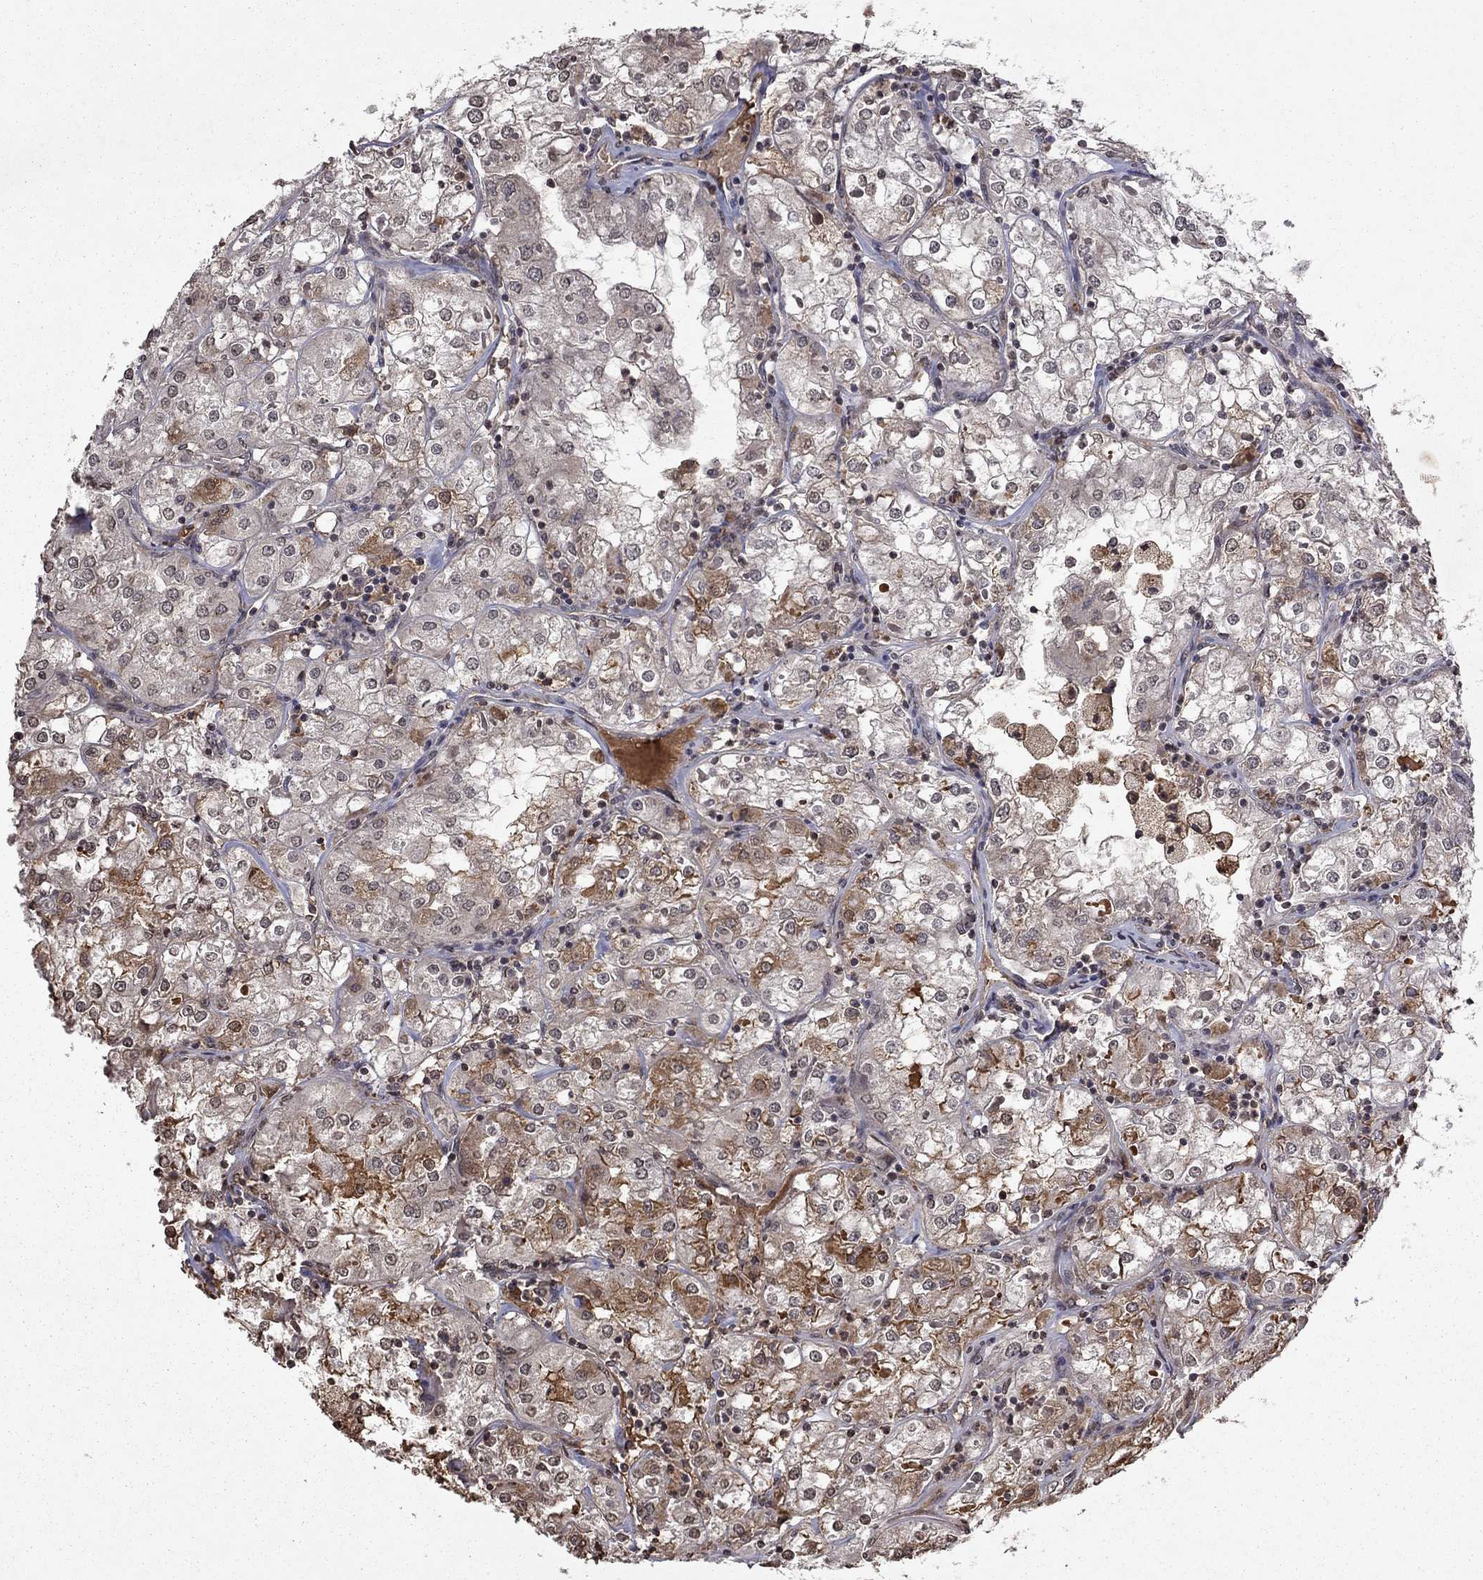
{"staining": {"intensity": "moderate", "quantity": "<25%", "location": "cytoplasmic/membranous"}, "tissue": "renal cancer", "cell_type": "Tumor cells", "image_type": "cancer", "snomed": [{"axis": "morphology", "description": "Adenocarcinoma, NOS"}, {"axis": "topography", "description": "Kidney"}], "caption": "Immunohistochemical staining of human renal cancer (adenocarcinoma) reveals low levels of moderate cytoplasmic/membranous expression in approximately <25% of tumor cells.", "gene": "NLGN1", "patient": {"sex": "male", "age": 77}}